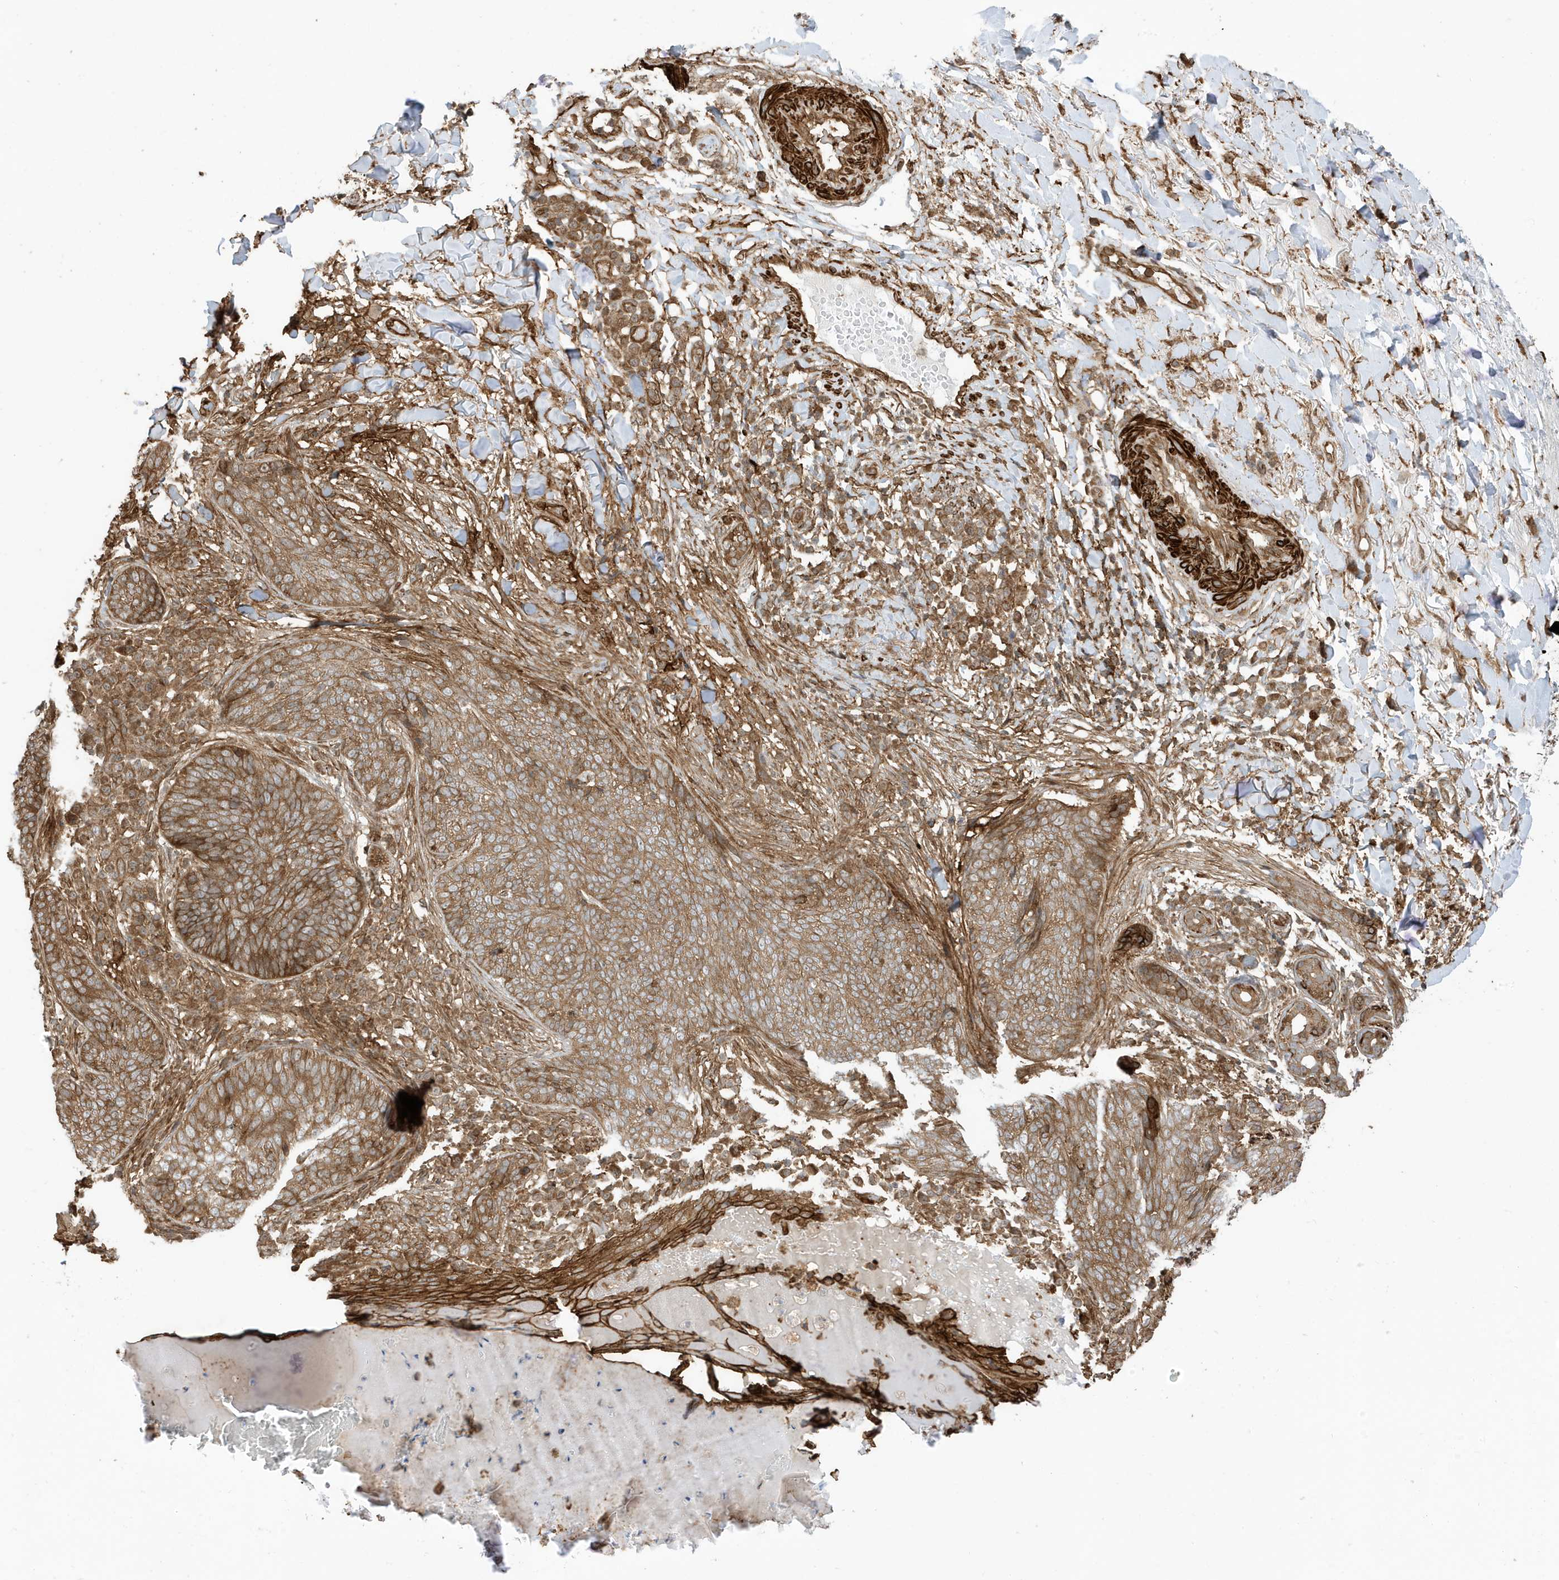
{"staining": {"intensity": "moderate", "quantity": ">75%", "location": "cytoplasmic/membranous"}, "tissue": "skin cancer", "cell_type": "Tumor cells", "image_type": "cancer", "snomed": [{"axis": "morphology", "description": "Basal cell carcinoma"}, {"axis": "topography", "description": "Skin"}], "caption": "Protein analysis of skin basal cell carcinoma tissue shows moderate cytoplasmic/membranous staining in approximately >75% of tumor cells.", "gene": "CDC42EP3", "patient": {"sex": "male", "age": 85}}